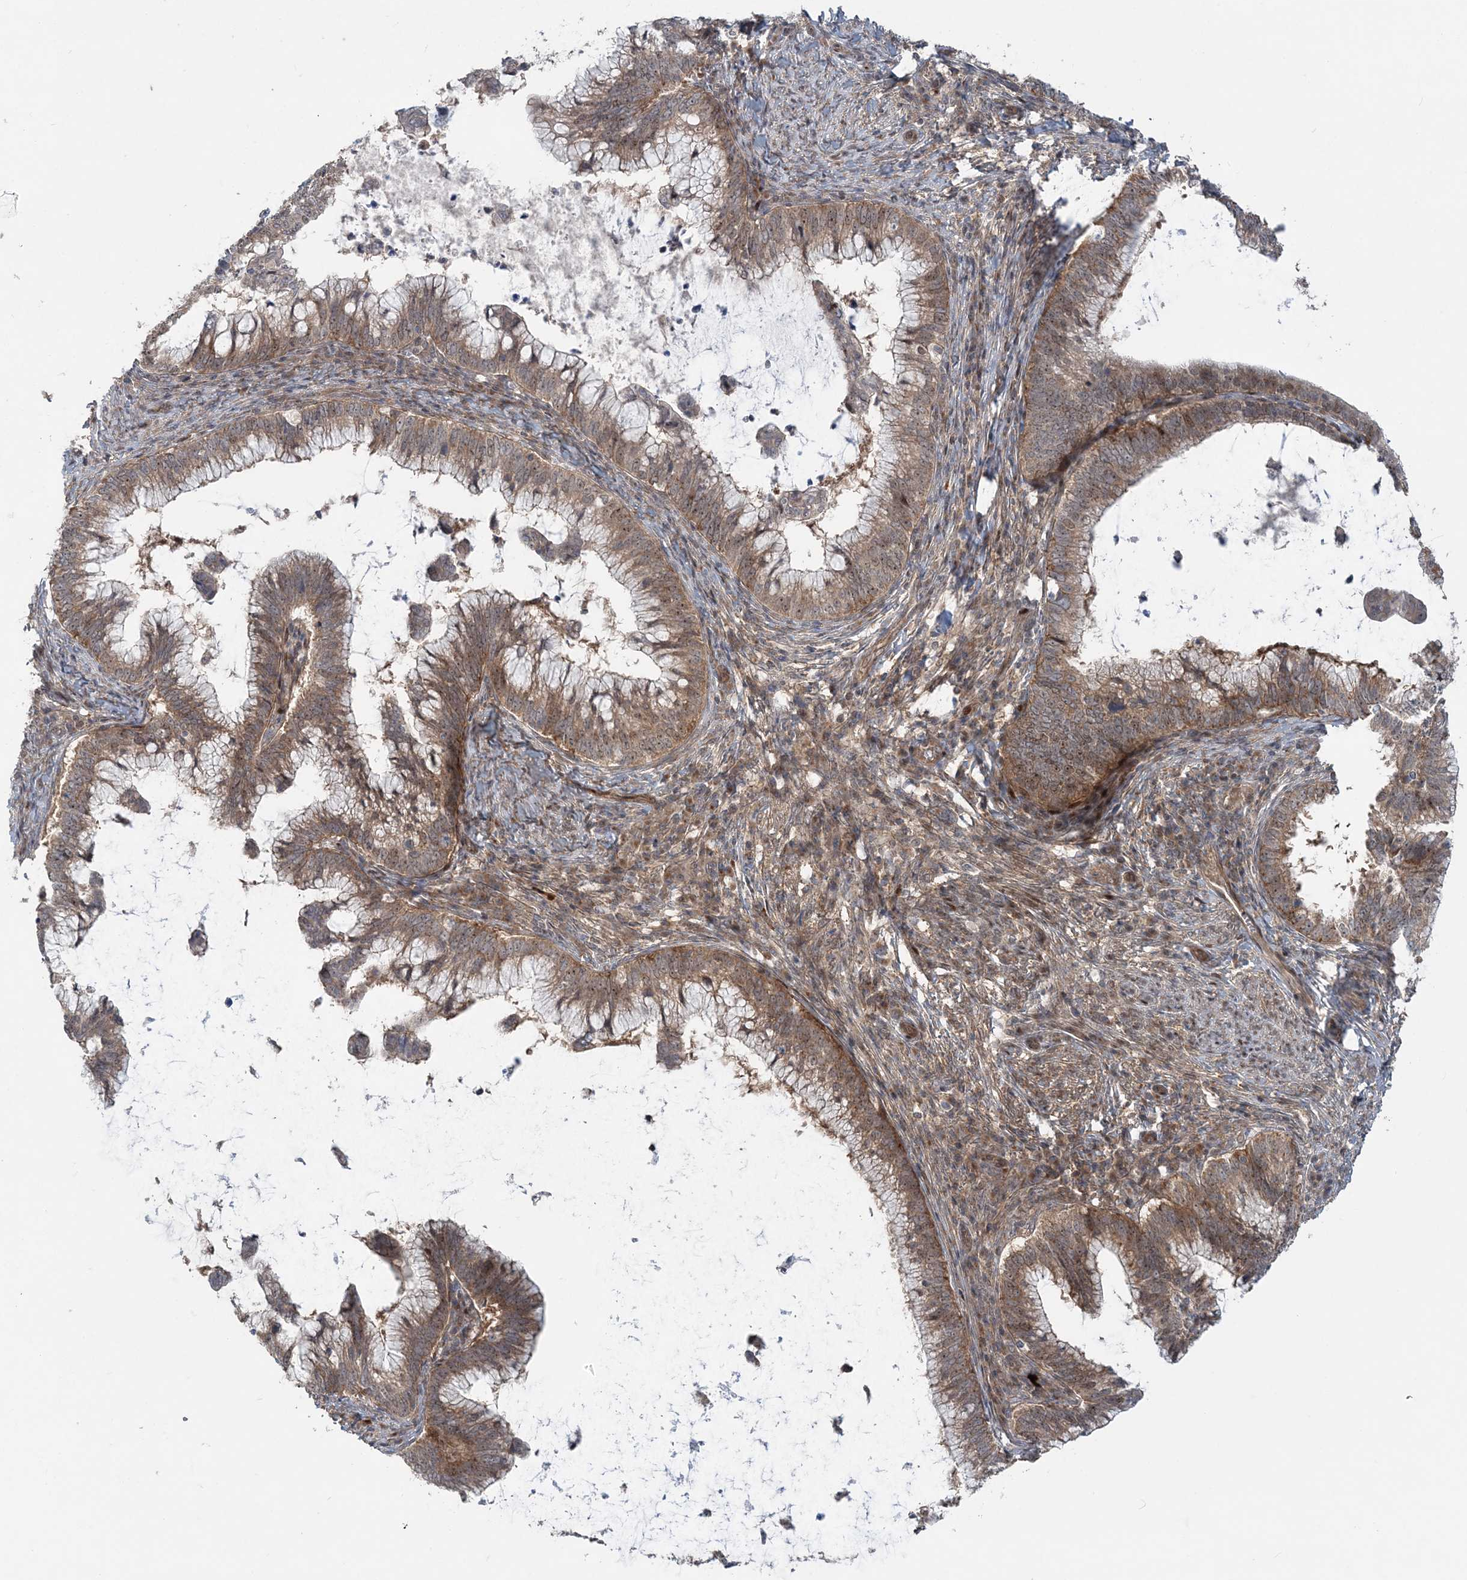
{"staining": {"intensity": "moderate", "quantity": ">75%", "location": "cytoplasmic/membranous"}, "tissue": "cervical cancer", "cell_type": "Tumor cells", "image_type": "cancer", "snomed": [{"axis": "morphology", "description": "Adenocarcinoma, NOS"}, {"axis": "topography", "description": "Cervix"}], "caption": "Brown immunohistochemical staining in human cervical cancer (adenocarcinoma) demonstrates moderate cytoplasmic/membranous expression in approximately >75% of tumor cells.", "gene": "GEMIN5", "patient": {"sex": "female", "age": 36}}